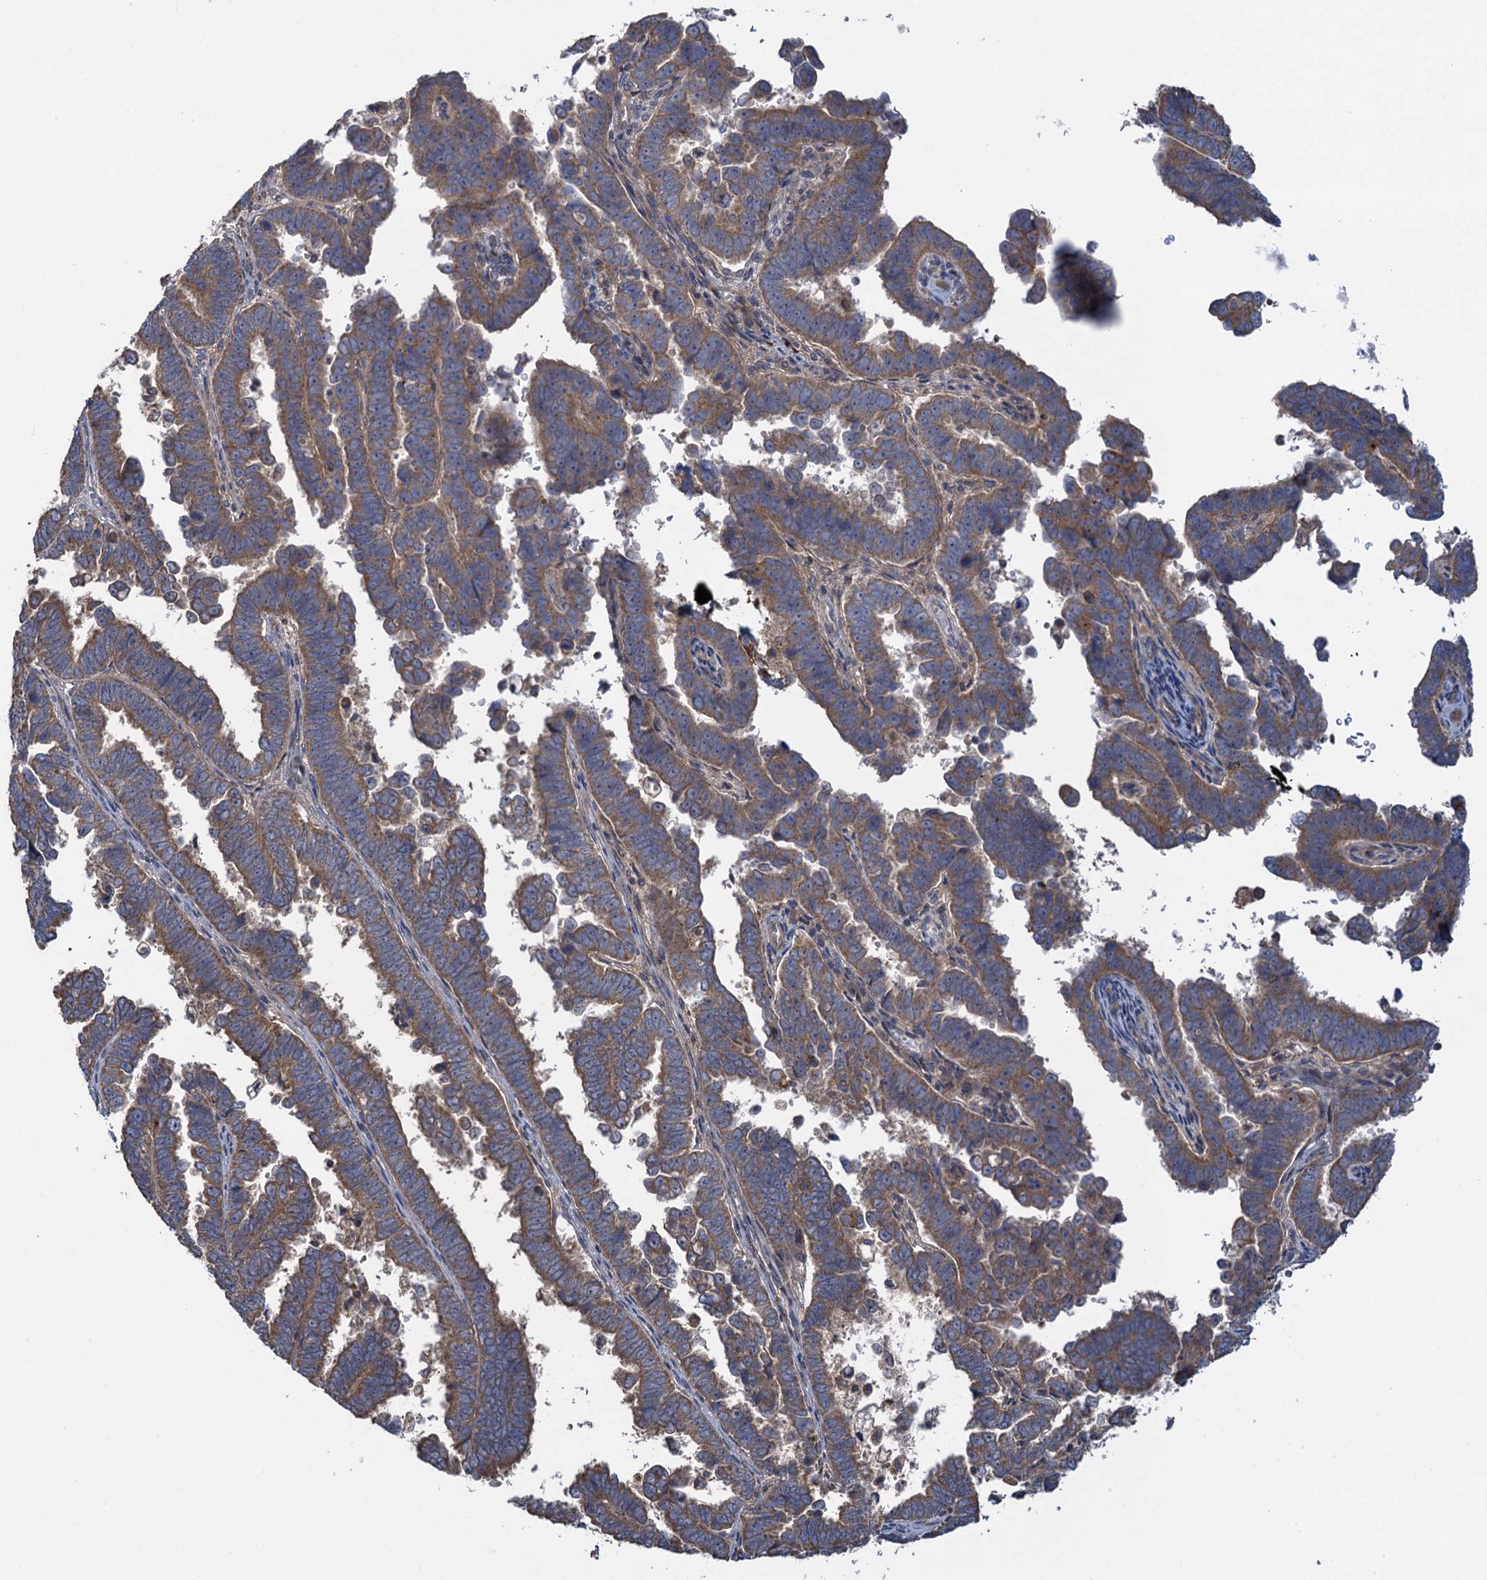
{"staining": {"intensity": "moderate", "quantity": ">75%", "location": "cytoplasmic/membranous"}, "tissue": "endometrial cancer", "cell_type": "Tumor cells", "image_type": "cancer", "snomed": [{"axis": "morphology", "description": "Adenocarcinoma, NOS"}, {"axis": "topography", "description": "Endometrium"}], "caption": "Endometrial cancer (adenocarcinoma) tissue demonstrates moderate cytoplasmic/membranous expression in about >75% of tumor cells, visualized by immunohistochemistry.", "gene": "WDR88", "patient": {"sex": "female", "age": 75}}